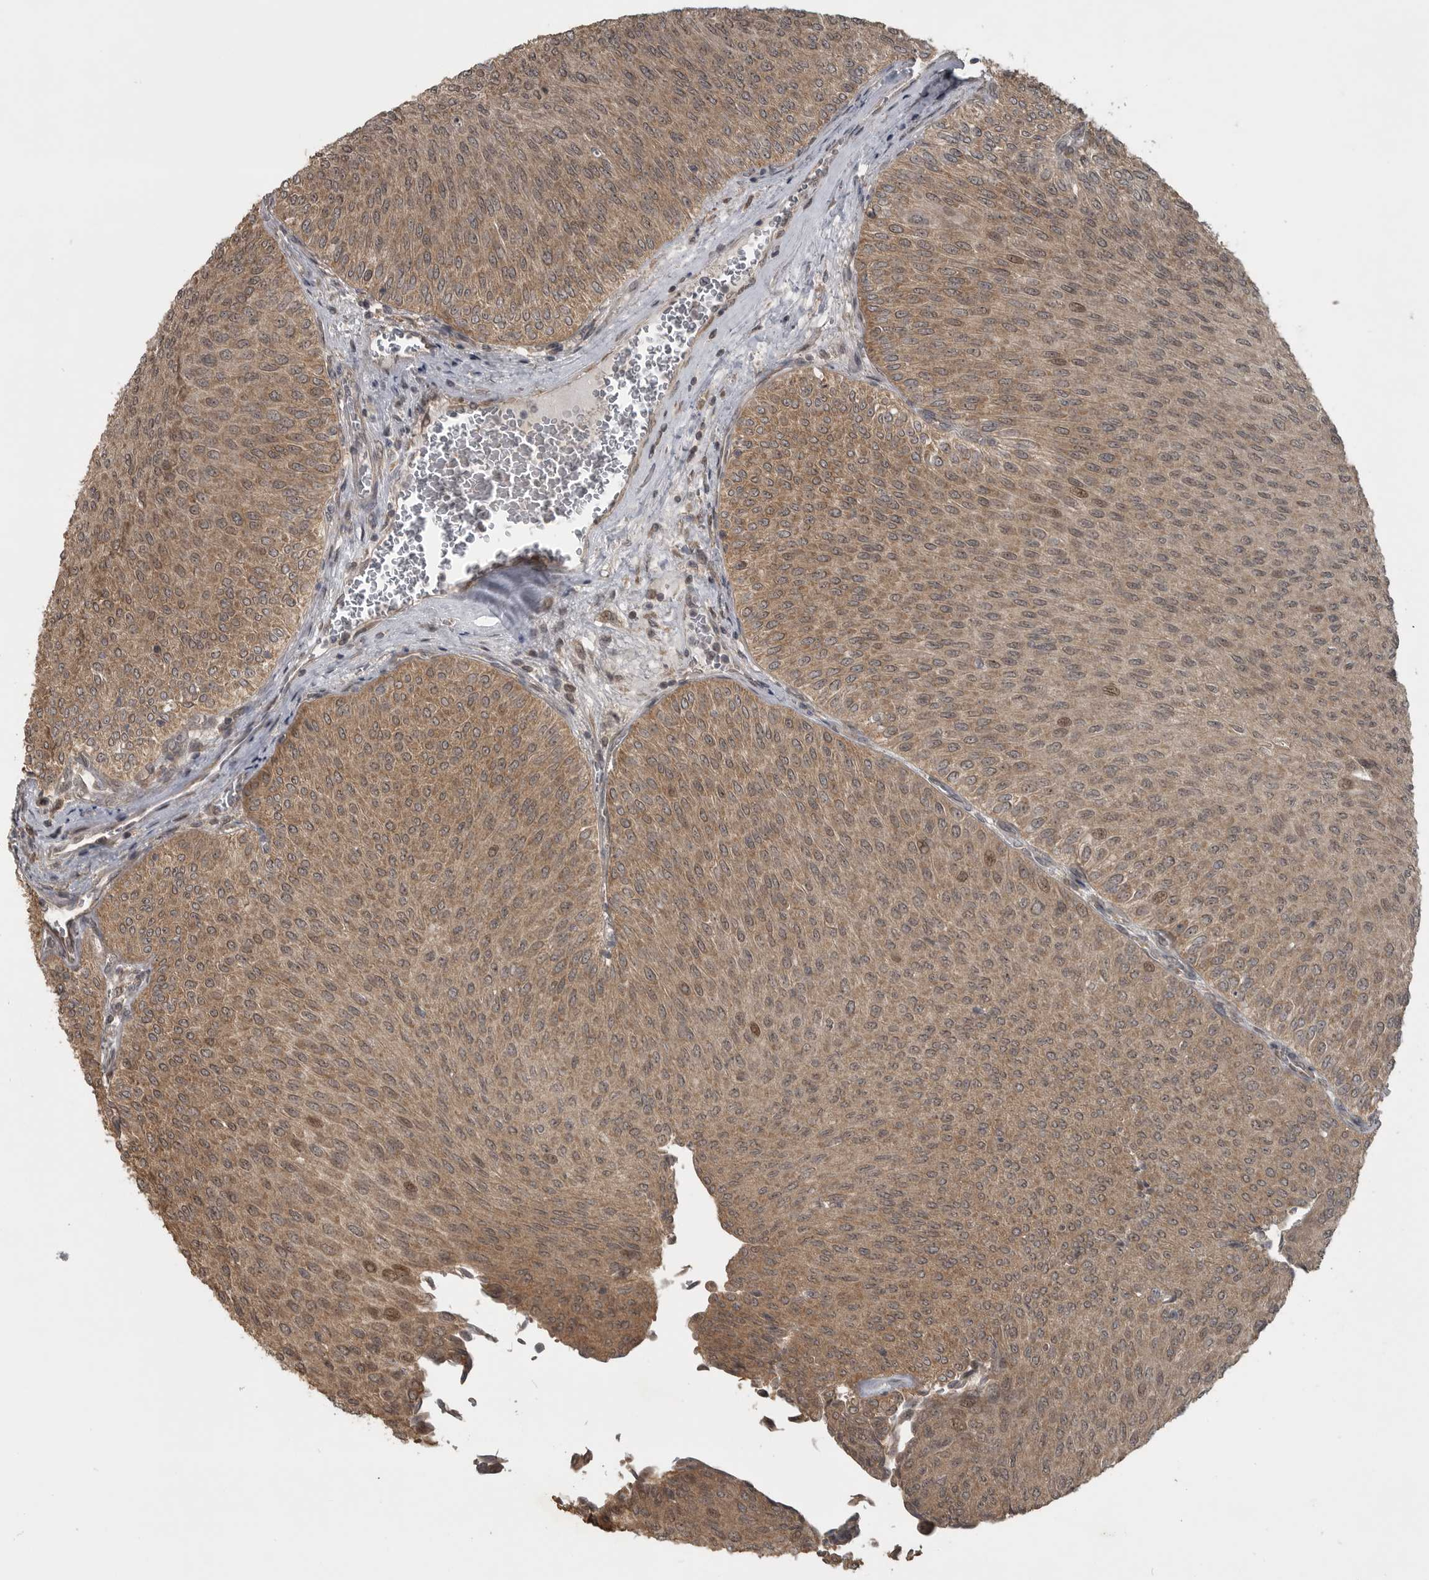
{"staining": {"intensity": "moderate", "quantity": ">75%", "location": "cytoplasmic/membranous,nuclear"}, "tissue": "urothelial cancer", "cell_type": "Tumor cells", "image_type": "cancer", "snomed": [{"axis": "morphology", "description": "Urothelial carcinoma, Low grade"}, {"axis": "topography", "description": "Urinary bladder"}], "caption": "Brown immunohistochemical staining in human low-grade urothelial carcinoma demonstrates moderate cytoplasmic/membranous and nuclear positivity in approximately >75% of tumor cells. Nuclei are stained in blue.", "gene": "LLGL1", "patient": {"sex": "male", "age": 78}}